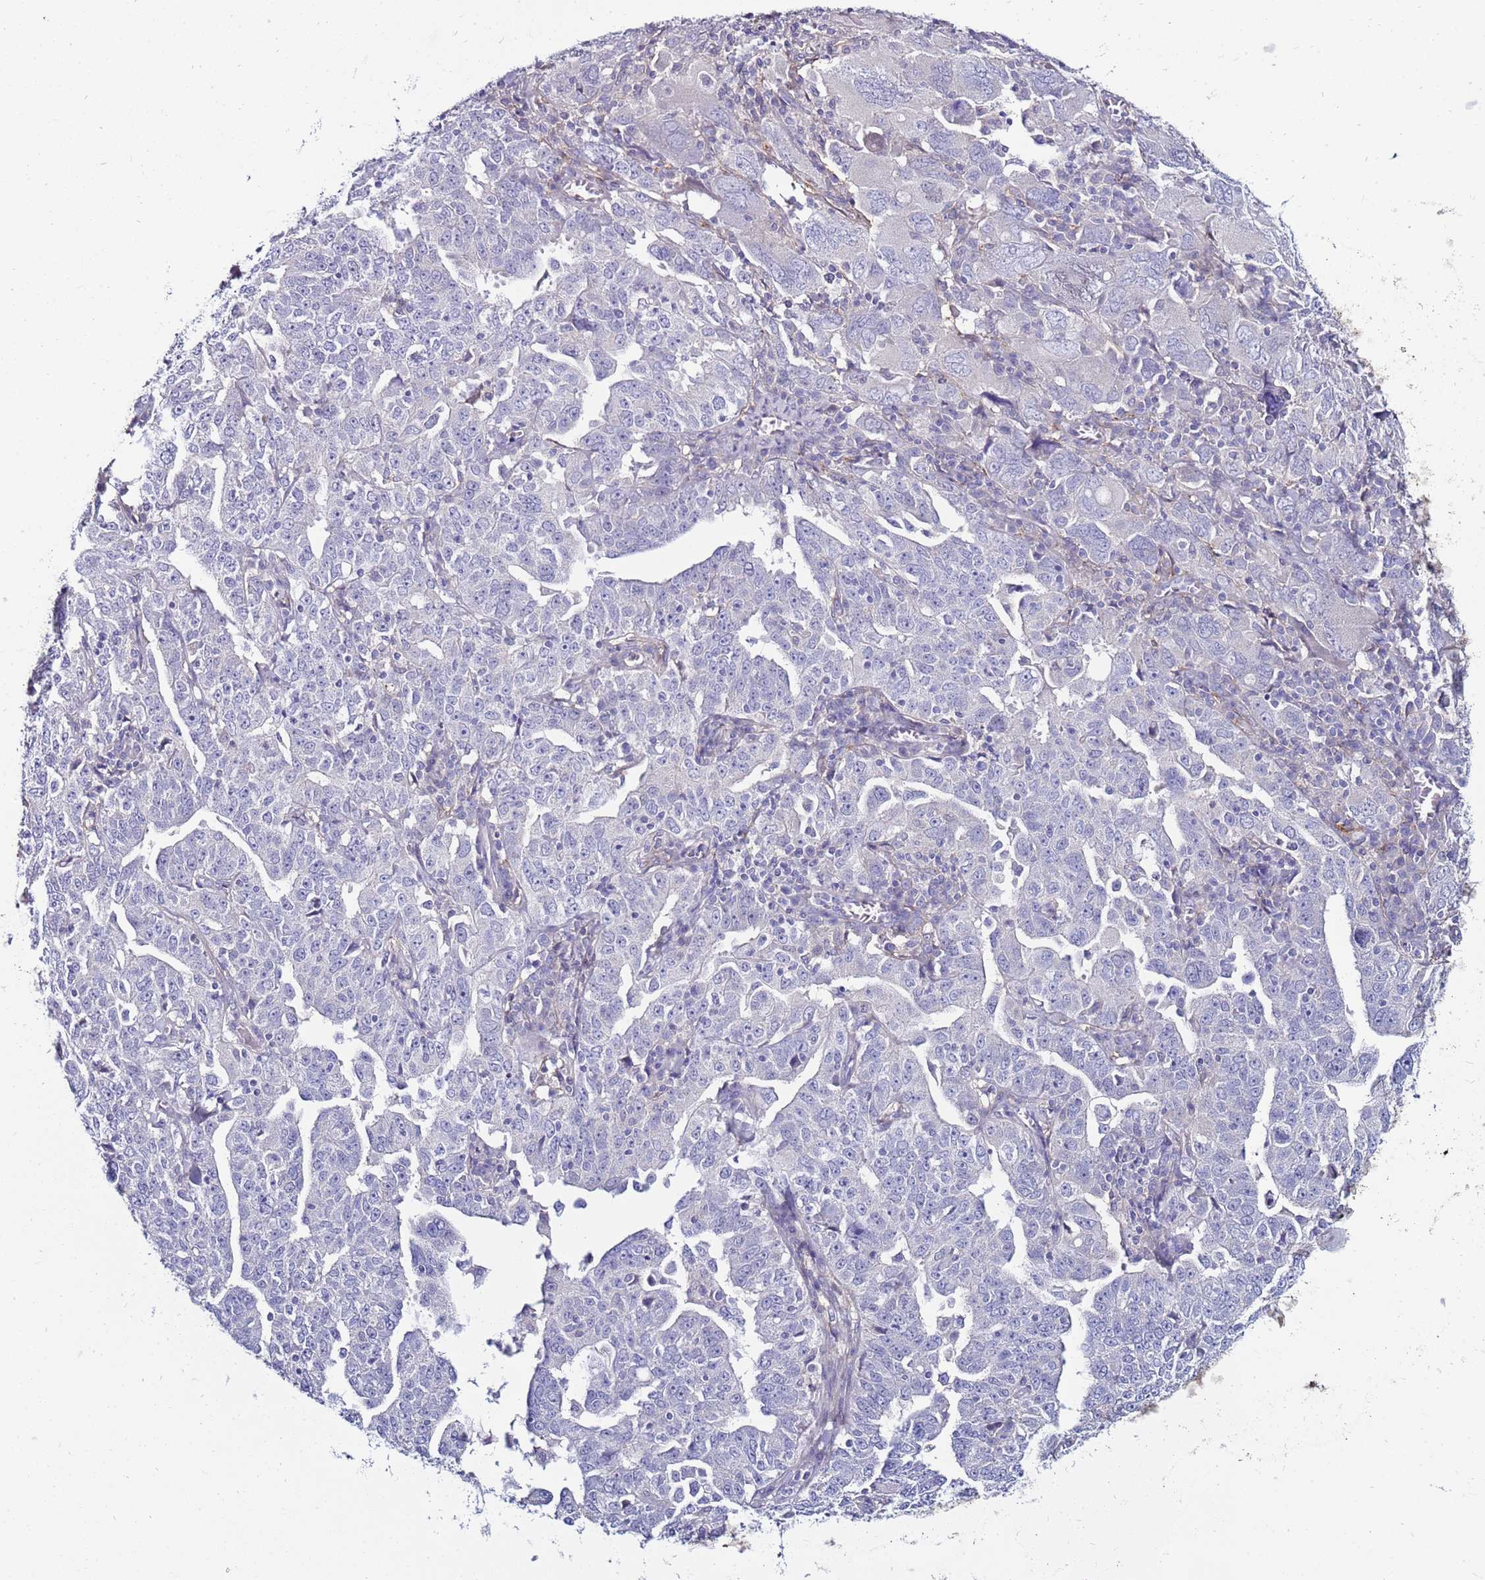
{"staining": {"intensity": "negative", "quantity": "none", "location": "none"}, "tissue": "ovarian cancer", "cell_type": "Tumor cells", "image_type": "cancer", "snomed": [{"axis": "morphology", "description": "Carcinoma, endometroid"}, {"axis": "topography", "description": "Ovary"}], "caption": "This is an IHC image of human endometroid carcinoma (ovarian). There is no positivity in tumor cells.", "gene": "GPN3", "patient": {"sex": "female", "age": 62}}